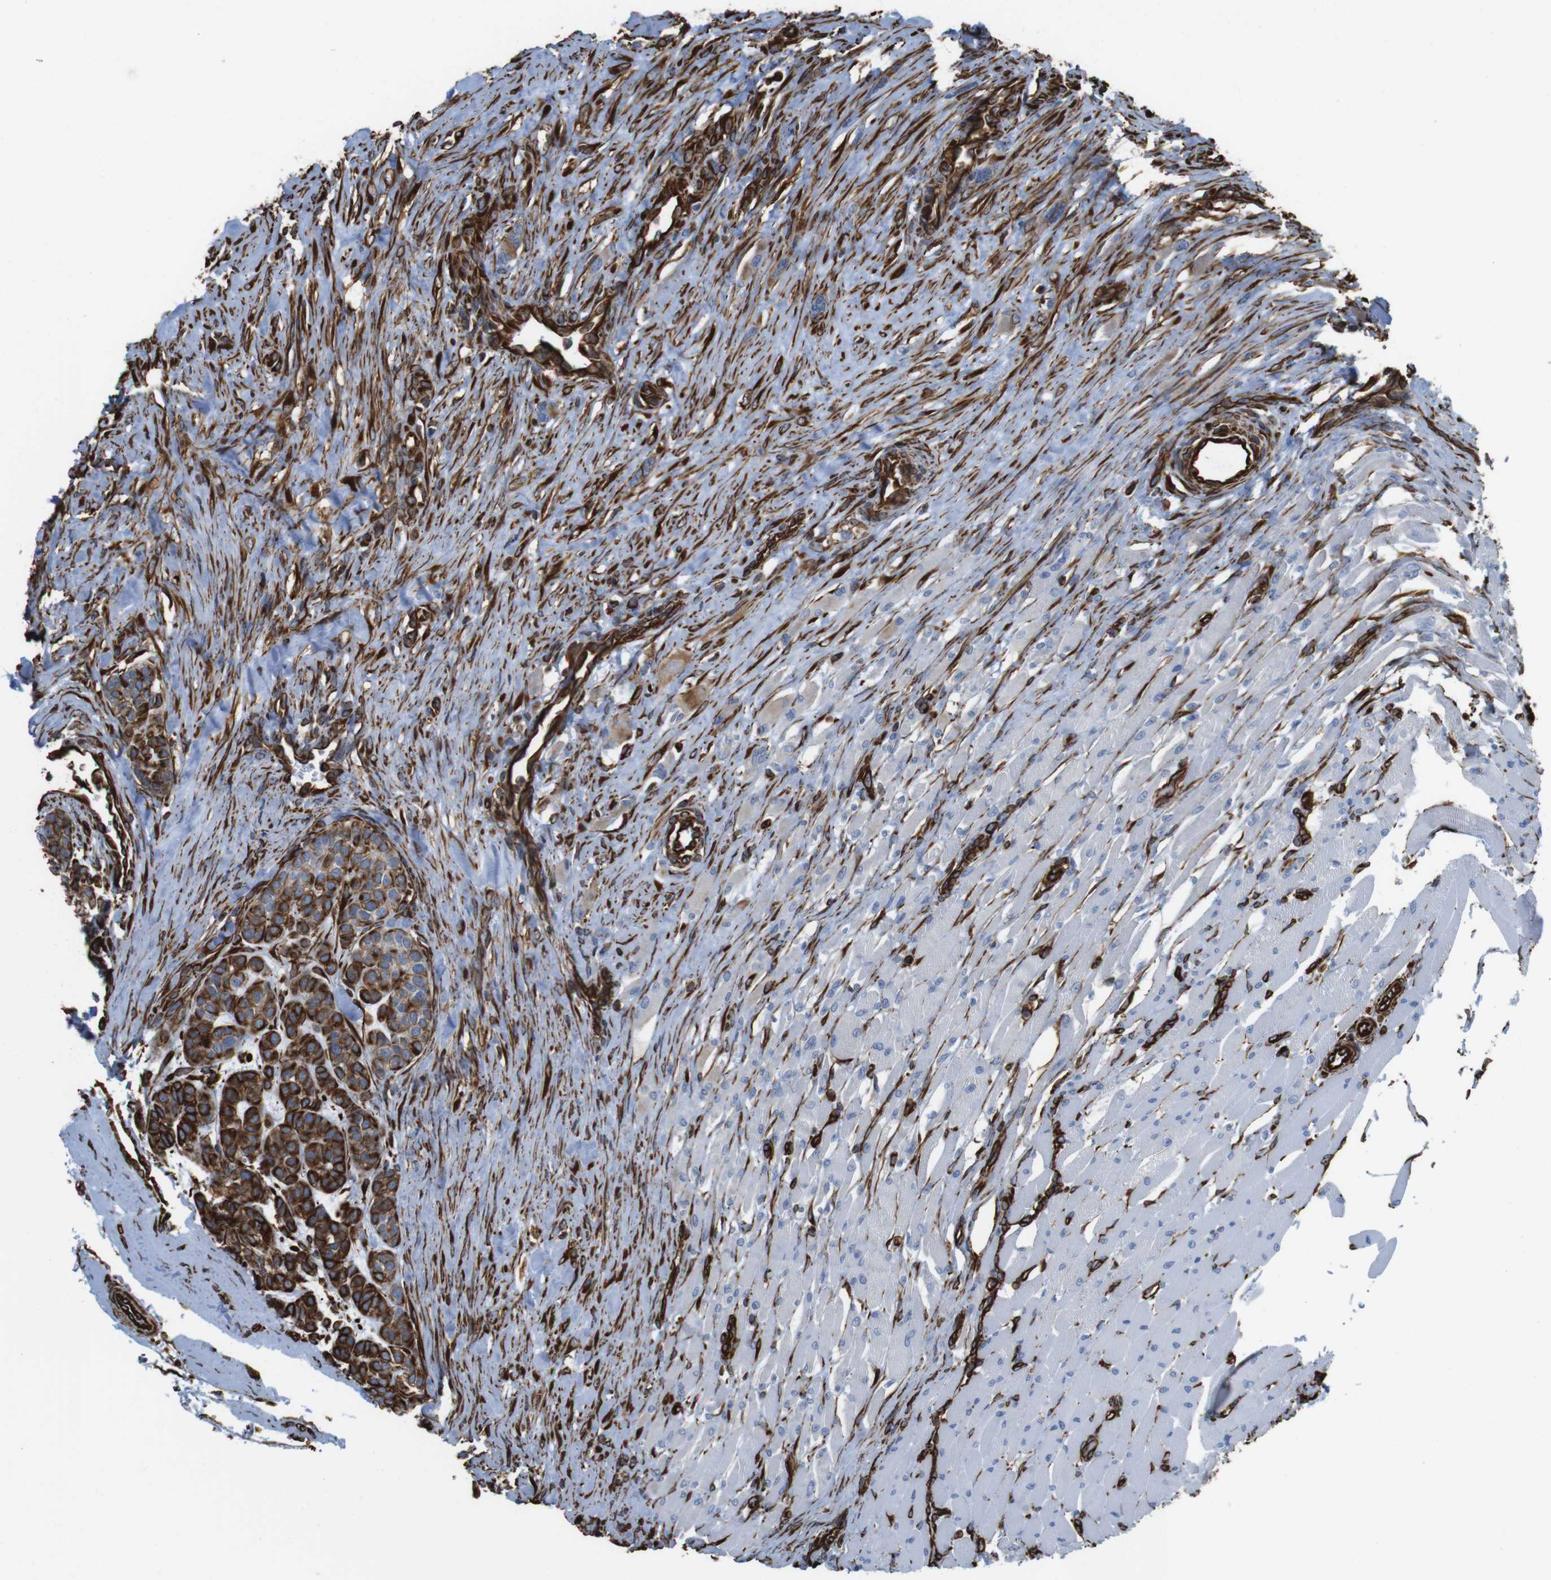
{"staining": {"intensity": "strong", "quantity": ">75%", "location": "cytoplasmic/membranous"}, "tissue": "head and neck cancer", "cell_type": "Tumor cells", "image_type": "cancer", "snomed": [{"axis": "morphology", "description": "Adenocarcinoma, NOS"}, {"axis": "morphology", "description": "Adenoma, NOS"}, {"axis": "topography", "description": "Head-Neck"}], "caption": "Immunohistochemical staining of human head and neck cancer (adenoma) reveals high levels of strong cytoplasmic/membranous expression in approximately >75% of tumor cells. (DAB = brown stain, brightfield microscopy at high magnification).", "gene": "RALGPS1", "patient": {"sex": "female", "age": 55}}